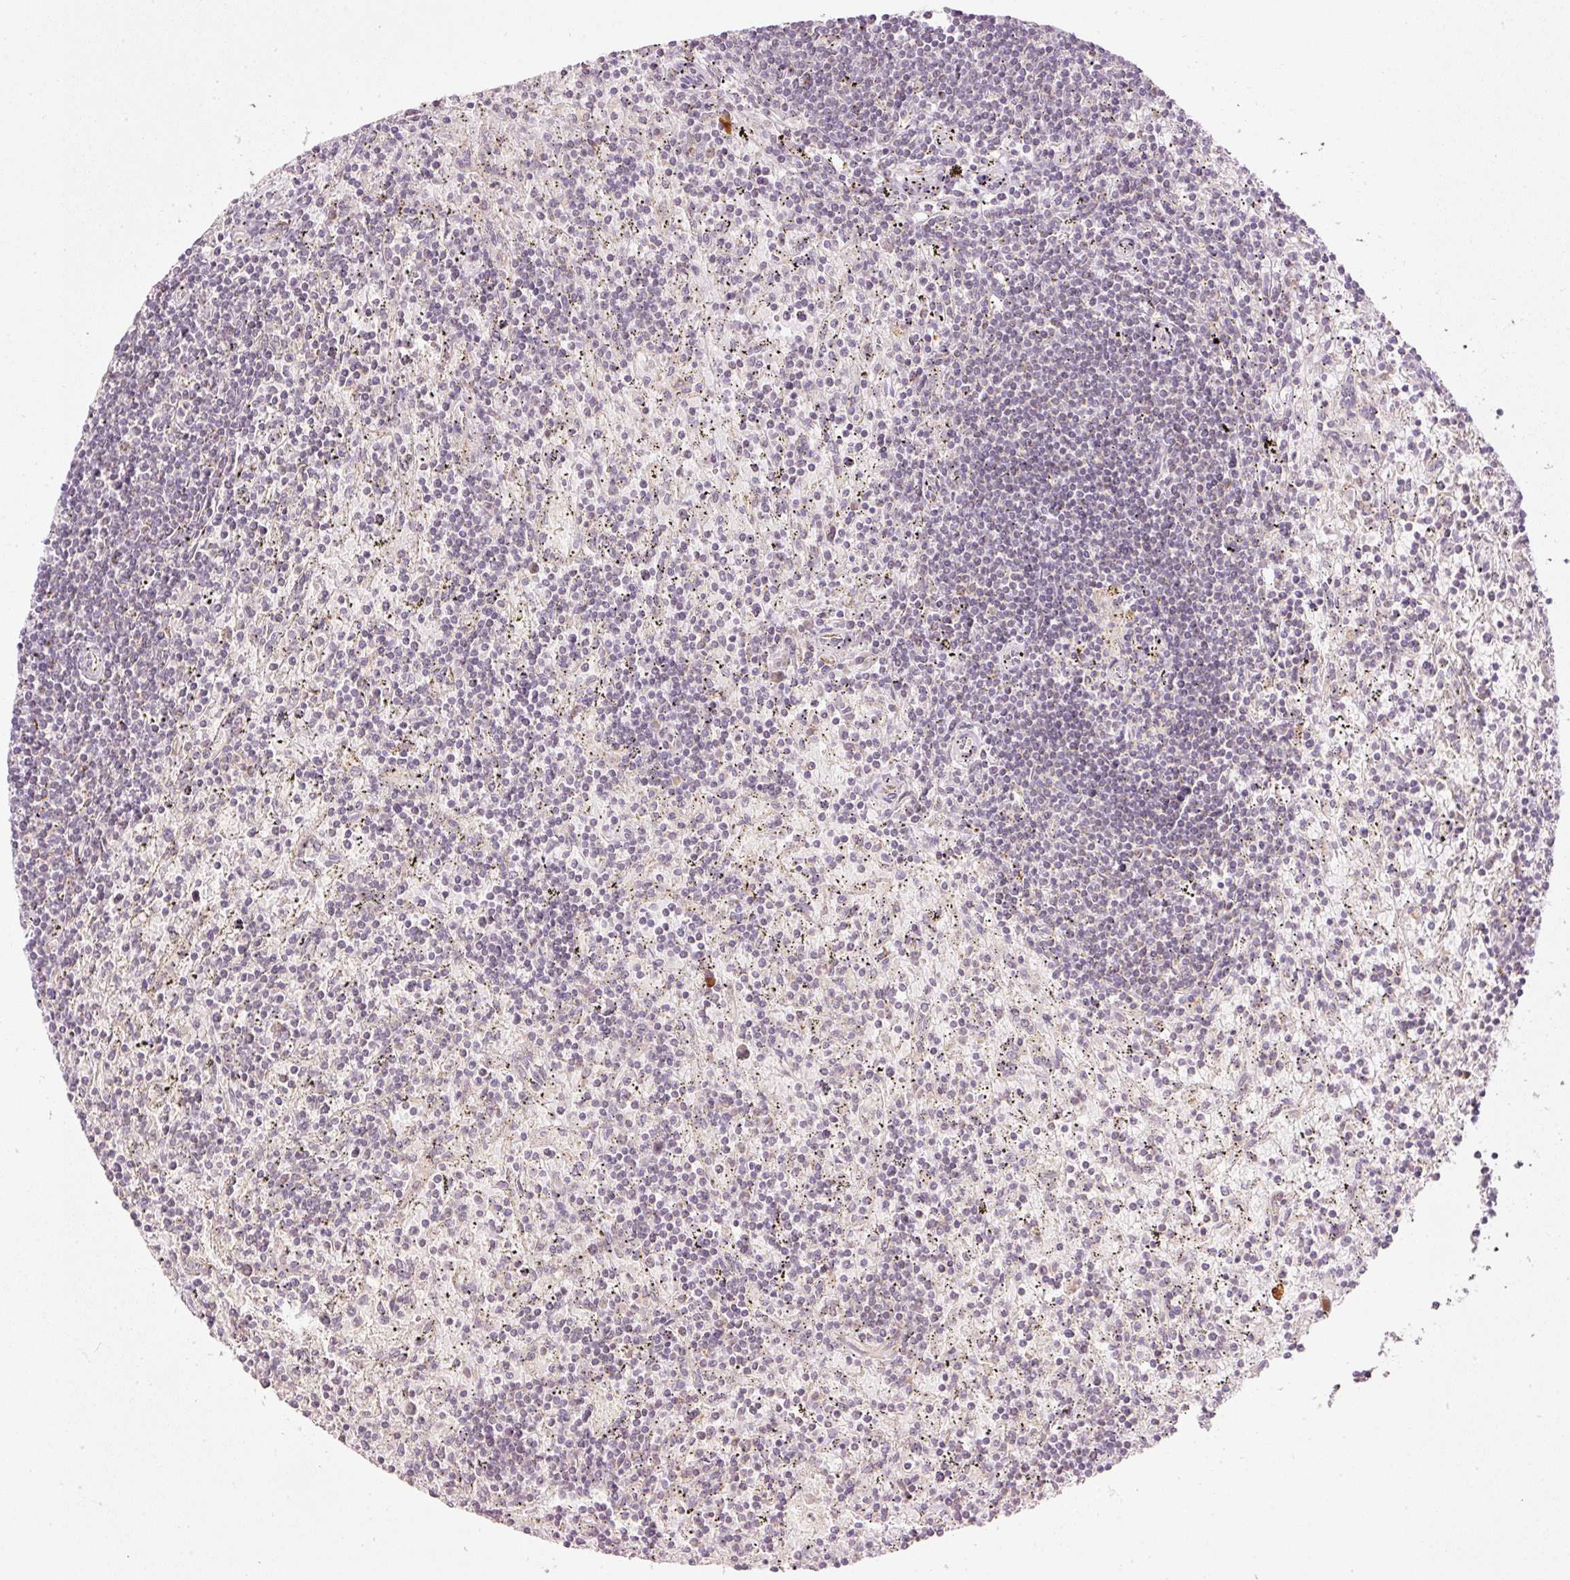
{"staining": {"intensity": "negative", "quantity": "none", "location": "none"}, "tissue": "lymphoma", "cell_type": "Tumor cells", "image_type": "cancer", "snomed": [{"axis": "morphology", "description": "Malignant lymphoma, non-Hodgkin's type, Low grade"}, {"axis": "topography", "description": "Spleen"}], "caption": "The immunohistochemistry (IHC) photomicrograph has no significant positivity in tumor cells of low-grade malignant lymphoma, non-Hodgkin's type tissue.", "gene": "CDC20B", "patient": {"sex": "male", "age": 76}}